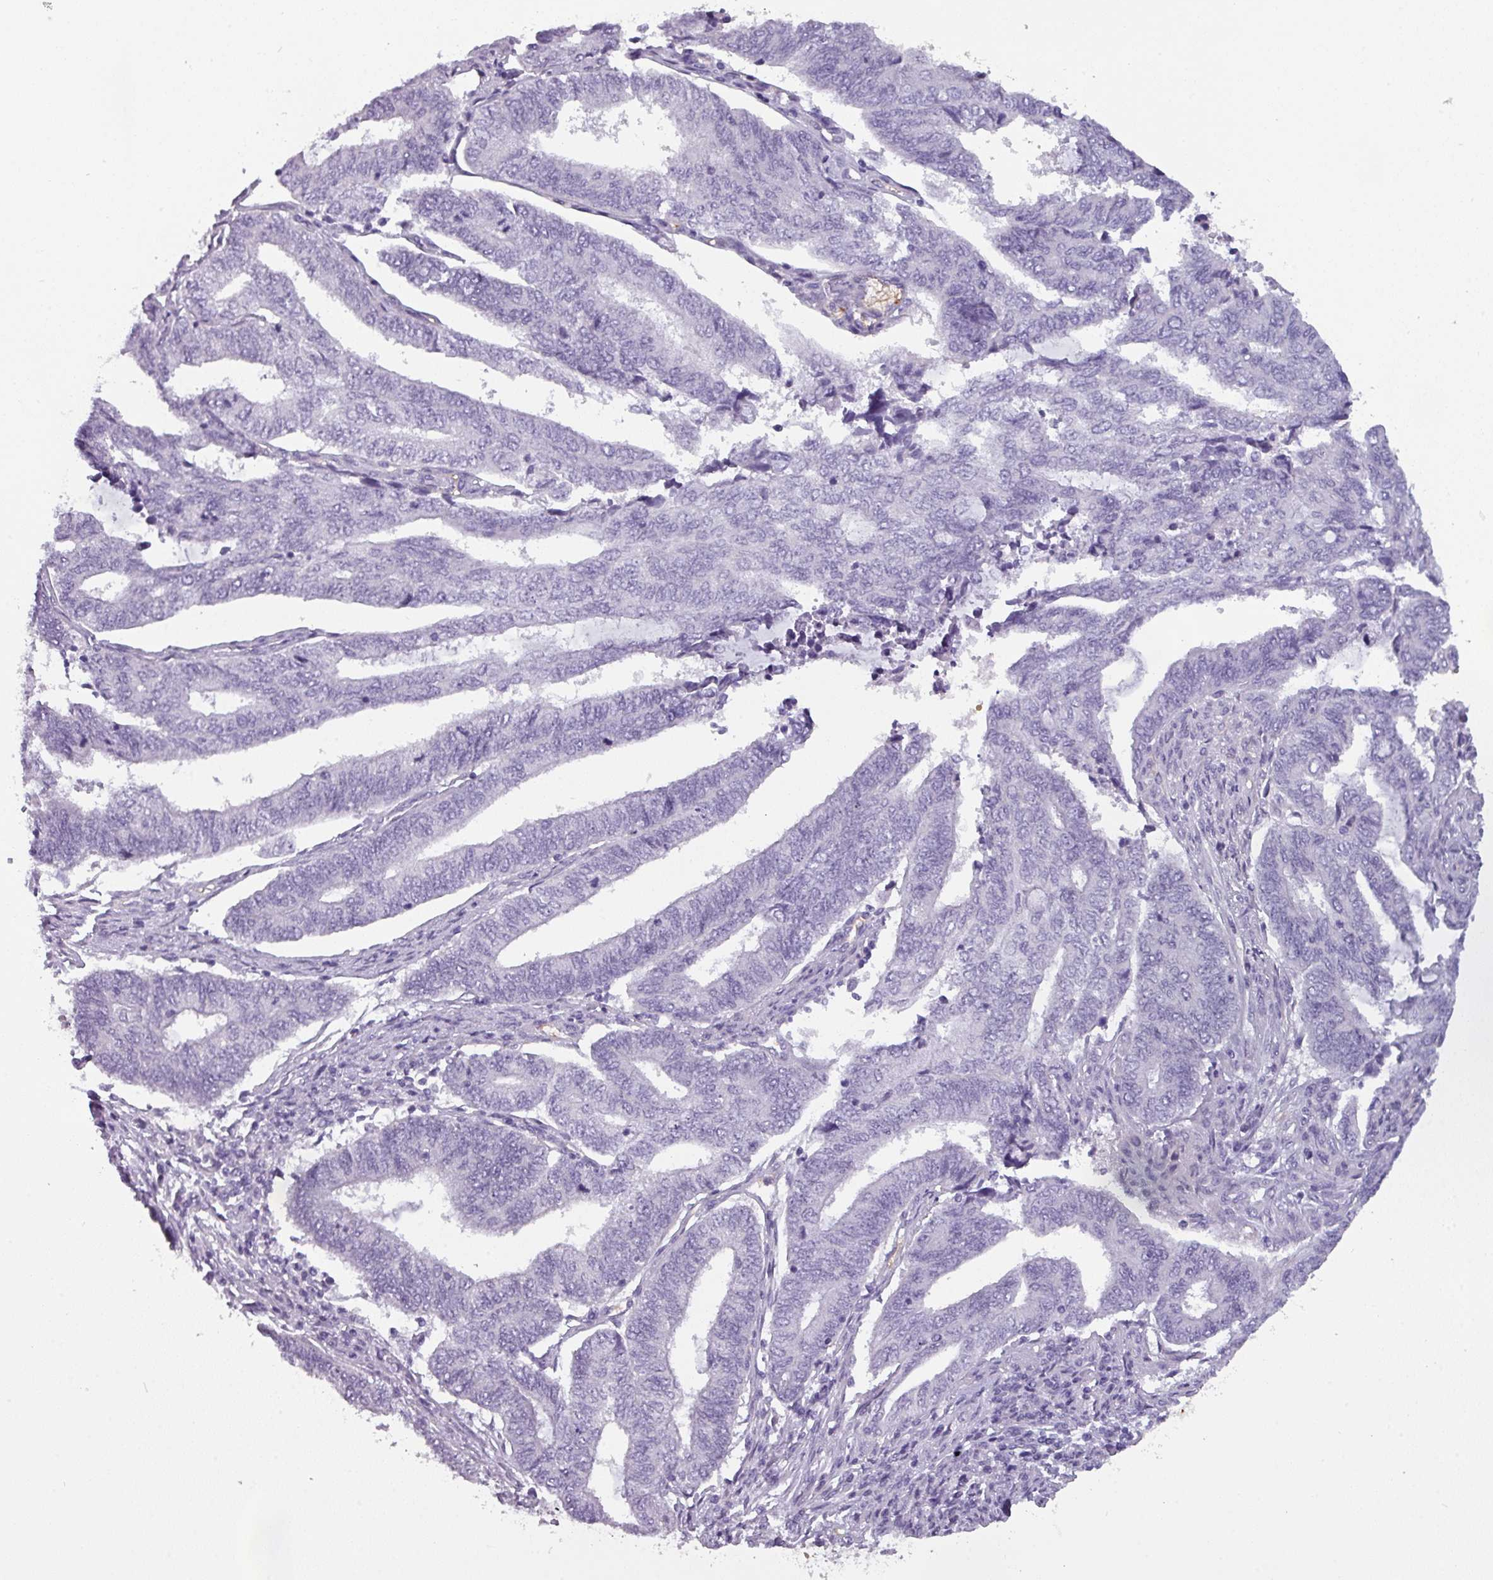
{"staining": {"intensity": "negative", "quantity": "none", "location": "none"}, "tissue": "endometrial cancer", "cell_type": "Tumor cells", "image_type": "cancer", "snomed": [{"axis": "morphology", "description": "Adenocarcinoma, NOS"}, {"axis": "topography", "description": "Uterus"}, {"axis": "topography", "description": "Endometrium"}], "caption": "The IHC image has no significant expression in tumor cells of adenocarcinoma (endometrial) tissue.", "gene": "AREL1", "patient": {"sex": "female", "age": 70}}